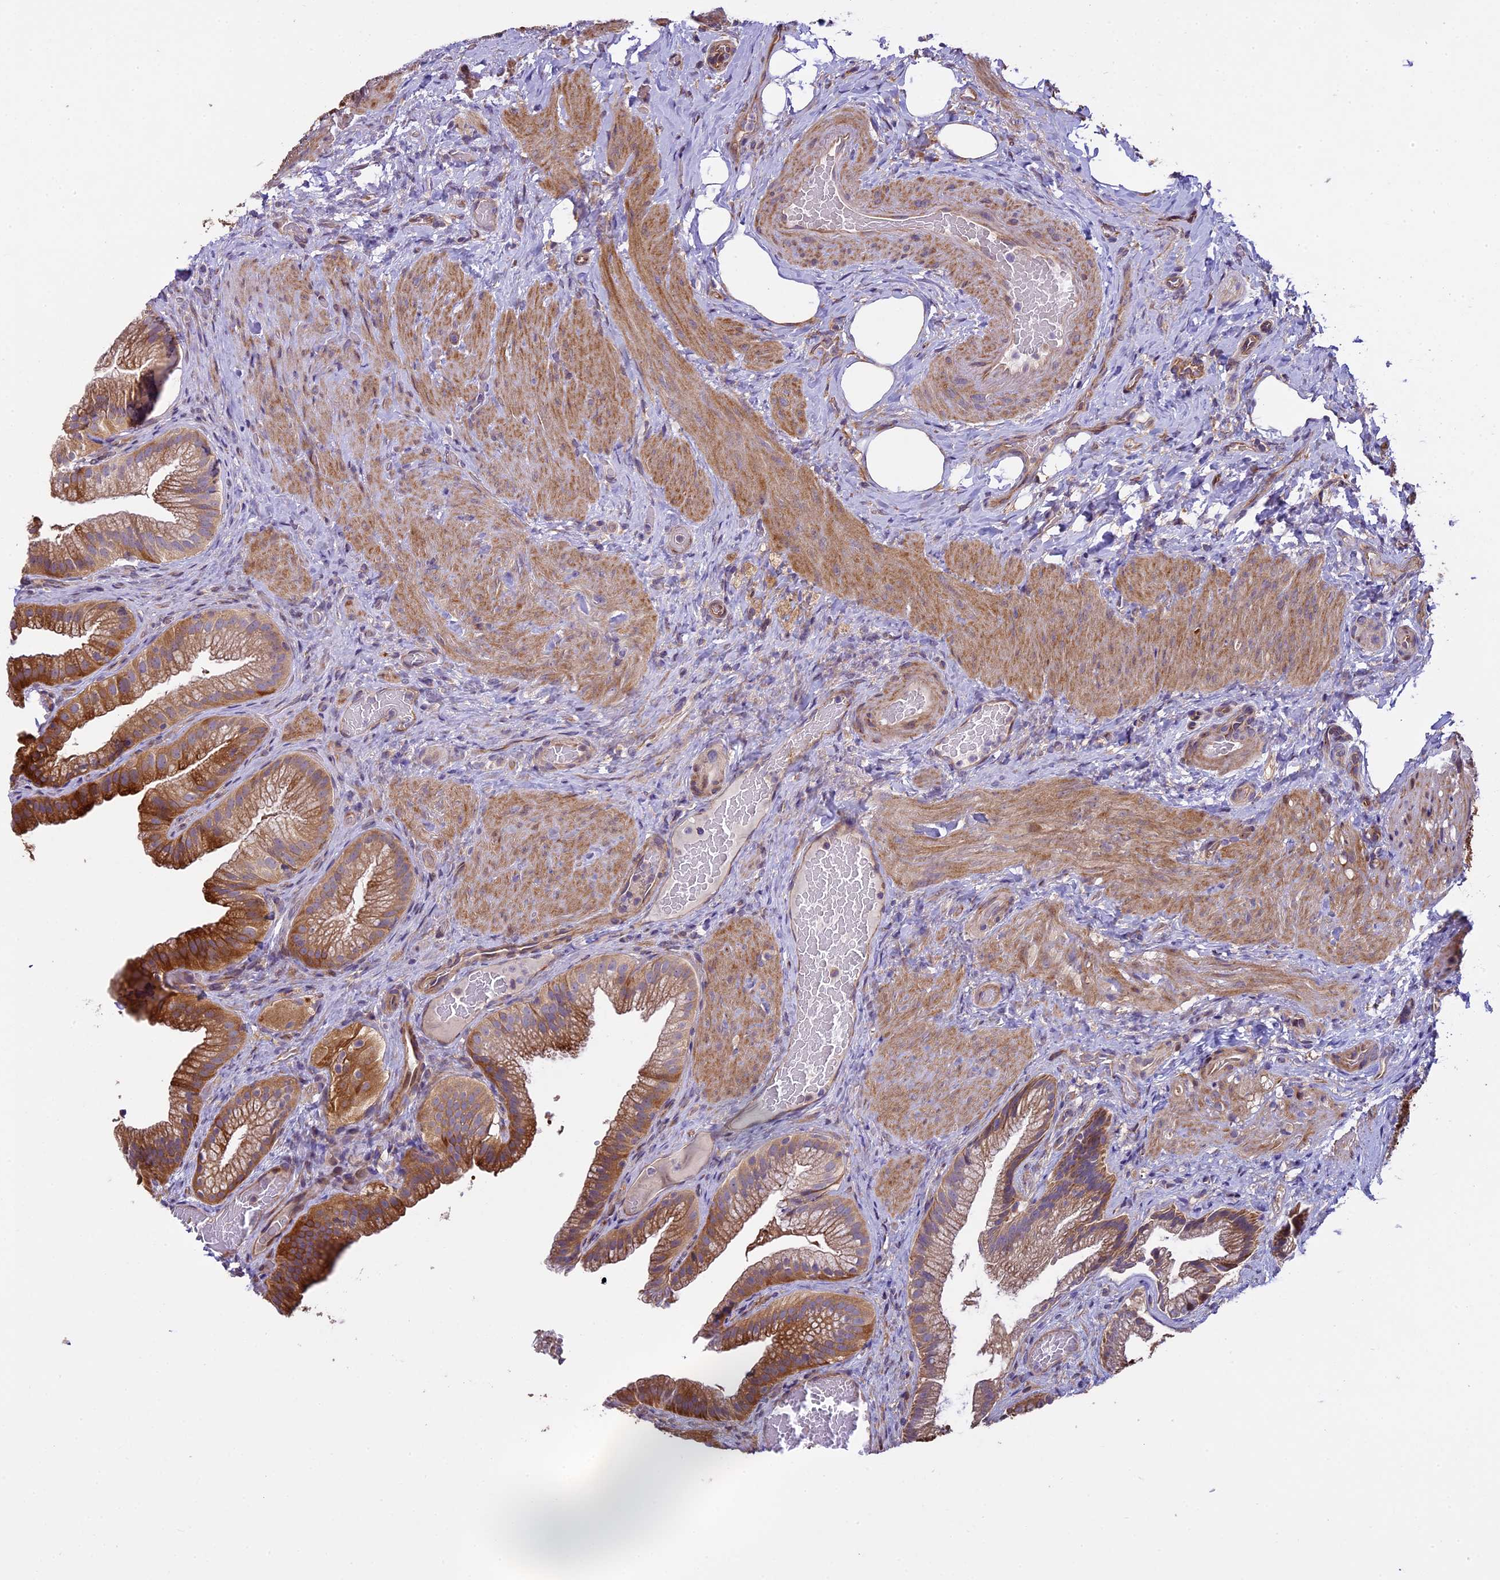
{"staining": {"intensity": "strong", "quantity": ">75%", "location": "cytoplasmic/membranous"}, "tissue": "gallbladder", "cell_type": "Glandular cells", "image_type": "normal", "snomed": [{"axis": "morphology", "description": "Normal tissue, NOS"}, {"axis": "morphology", "description": "Inflammation, NOS"}, {"axis": "topography", "description": "Gallbladder"}], "caption": "Immunohistochemical staining of normal human gallbladder exhibits >75% levels of strong cytoplasmic/membranous protein expression in approximately >75% of glandular cells. The staining was performed using DAB (3,3'-diaminobenzidine), with brown indicating positive protein expression. Nuclei are stained blue with hematoxylin.", "gene": "SPIRE1", "patient": {"sex": "male", "age": 51}}